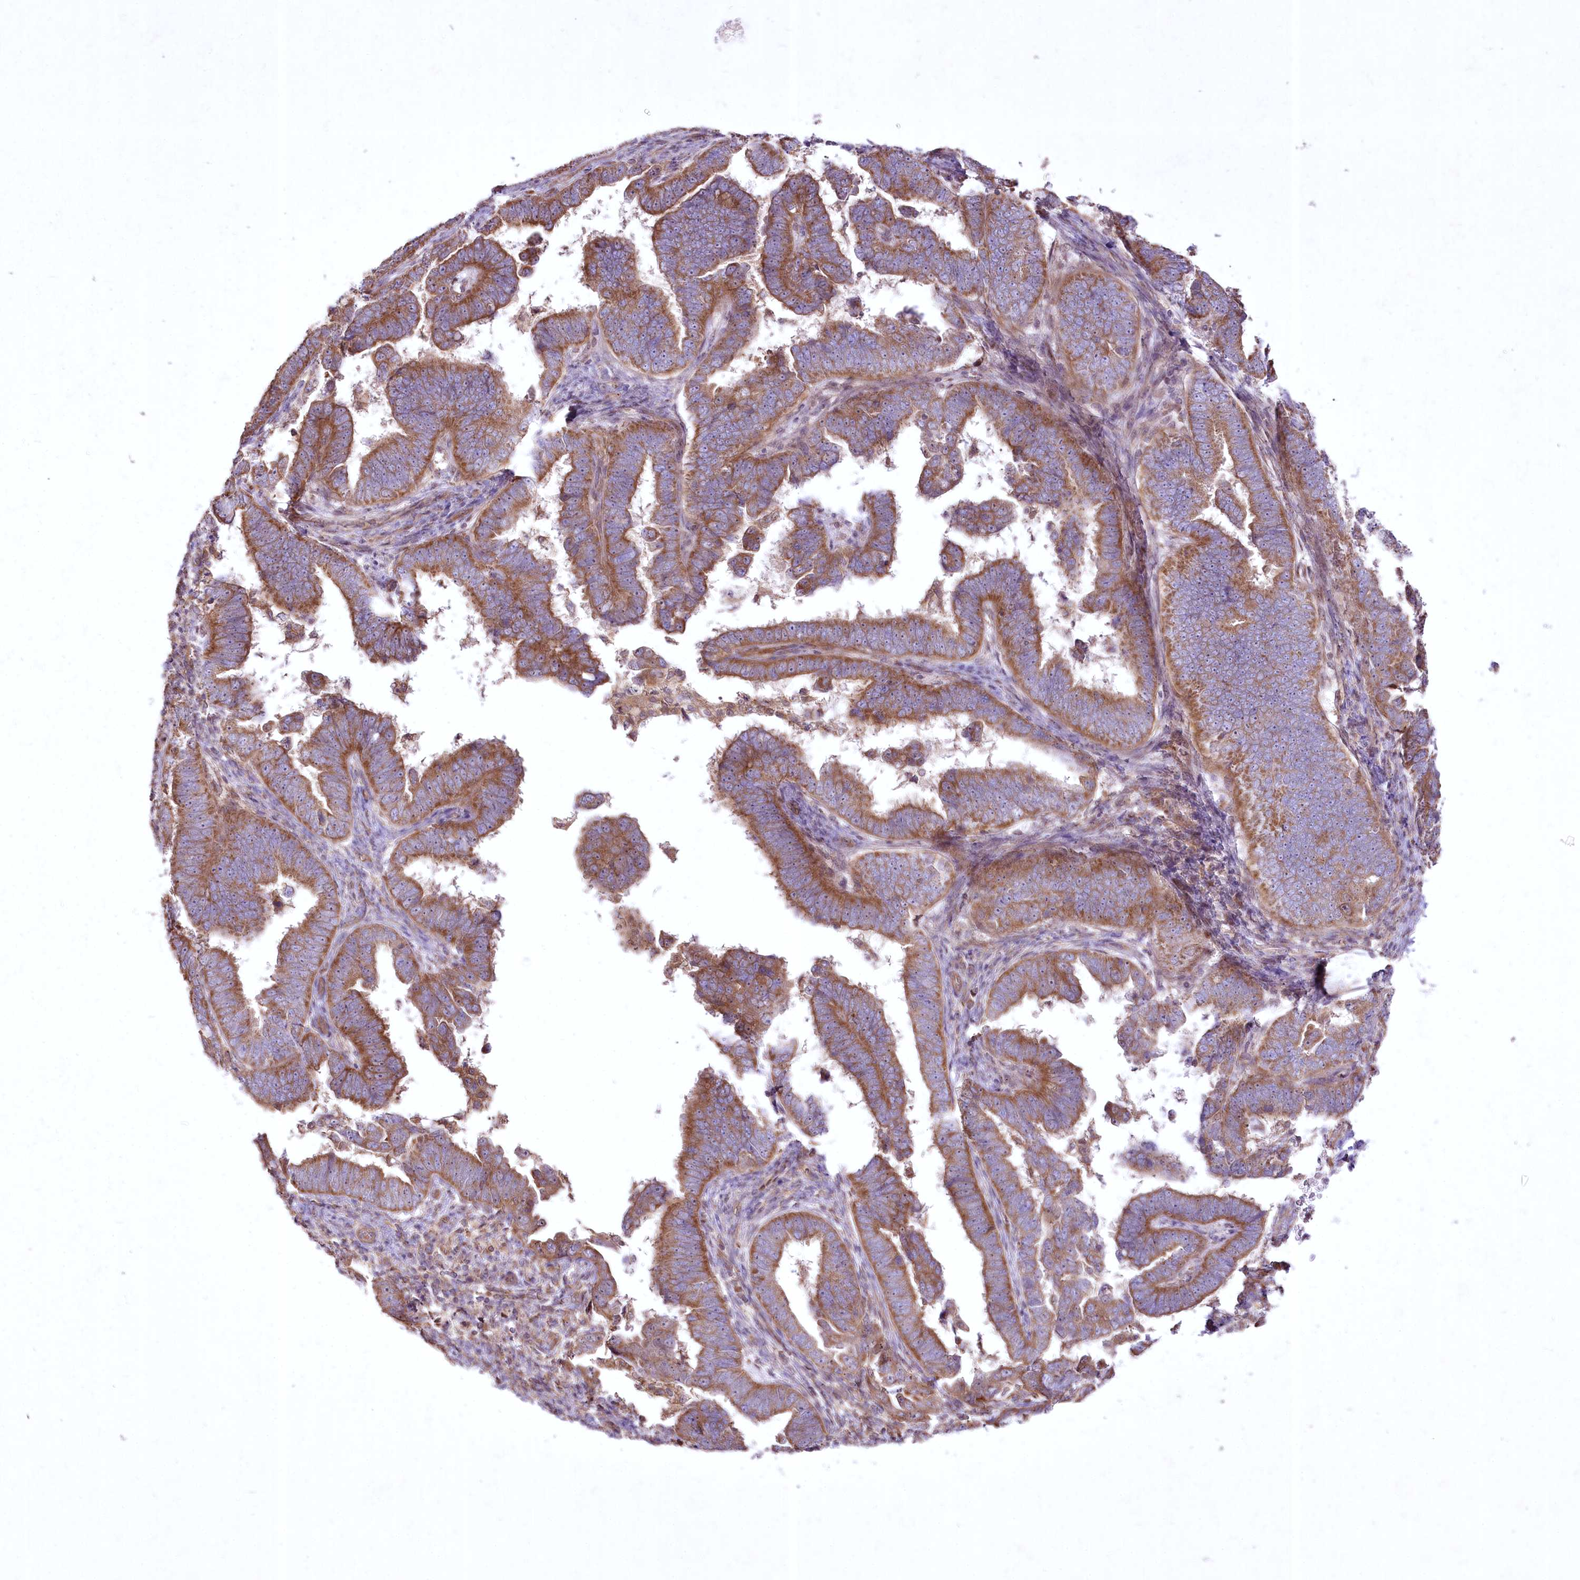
{"staining": {"intensity": "moderate", "quantity": ">75%", "location": "cytoplasmic/membranous"}, "tissue": "endometrial cancer", "cell_type": "Tumor cells", "image_type": "cancer", "snomed": [{"axis": "morphology", "description": "Adenocarcinoma, NOS"}, {"axis": "topography", "description": "Endometrium"}], "caption": "The photomicrograph shows staining of adenocarcinoma (endometrial), revealing moderate cytoplasmic/membranous protein expression (brown color) within tumor cells.", "gene": "SH3TC1", "patient": {"sex": "female", "age": 75}}